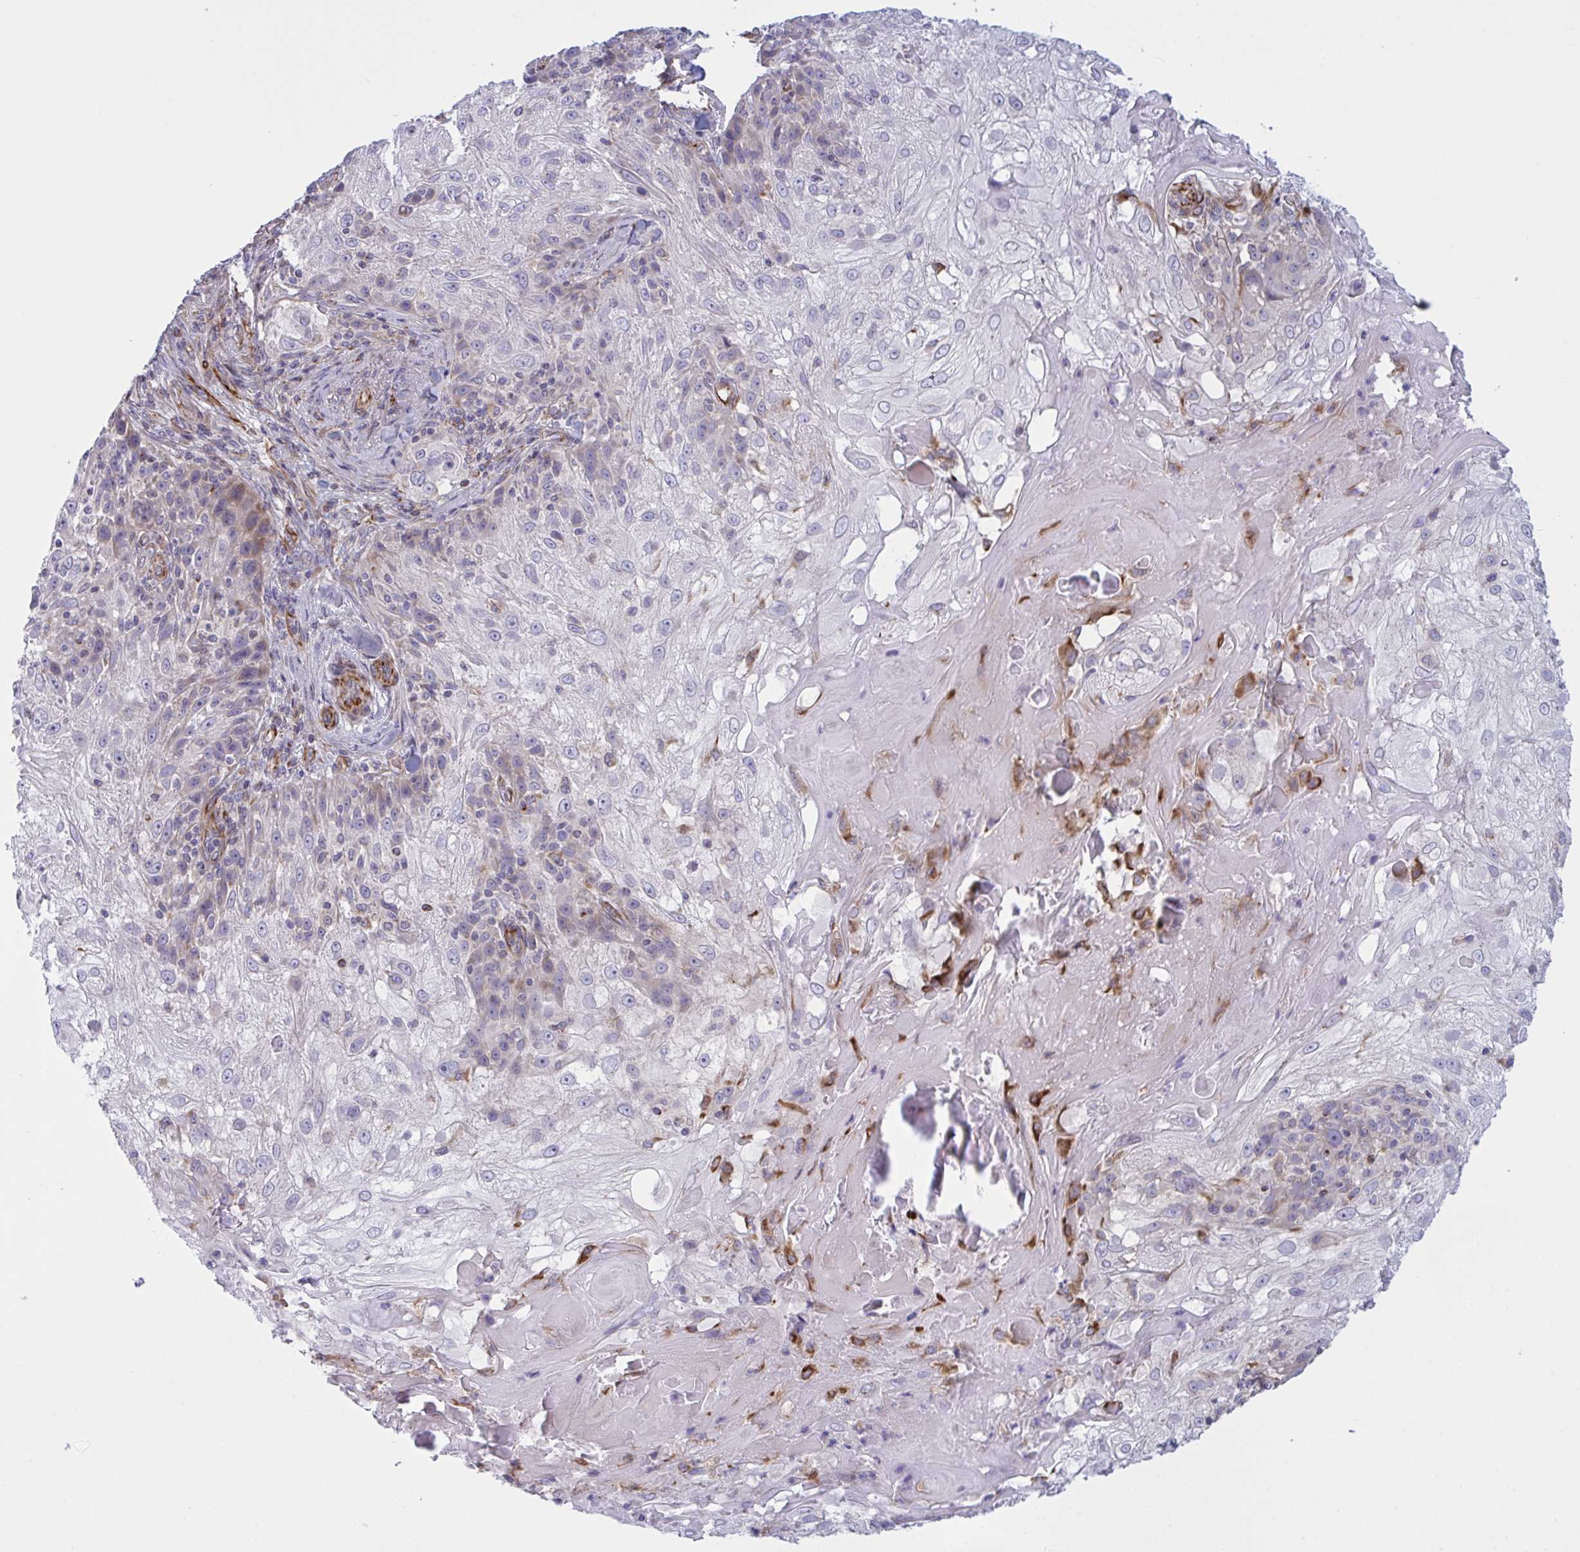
{"staining": {"intensity": "moderate", "quantity": "<25%", "location": "cytoplasmic/membranous"}, "tissue": "skin cancer", "cell_type": "Tumor cells", "image_type": "cancer", "snomed": [{"axis": "morphology", "description": "Normal tissue, NOS"}, {"axis": "morphology", "description": "Squamous cell carcinoma, NOS"}, {"axis": "topography", "description": "Skin"}], "caption": "High-magnification brightfield microscopy of skin cancer (squamous cell carcinoma) stained with DAB (3,3'-diaminobenzidine) (brown) and counterstained with hematoxylin (blue). tumor cells exhibit moderate cytoplasmic/membranous expression is present in approximately<25% of cells.", "gene": "DCBLD1", "patient": {"sex": "female", "age": 83}}